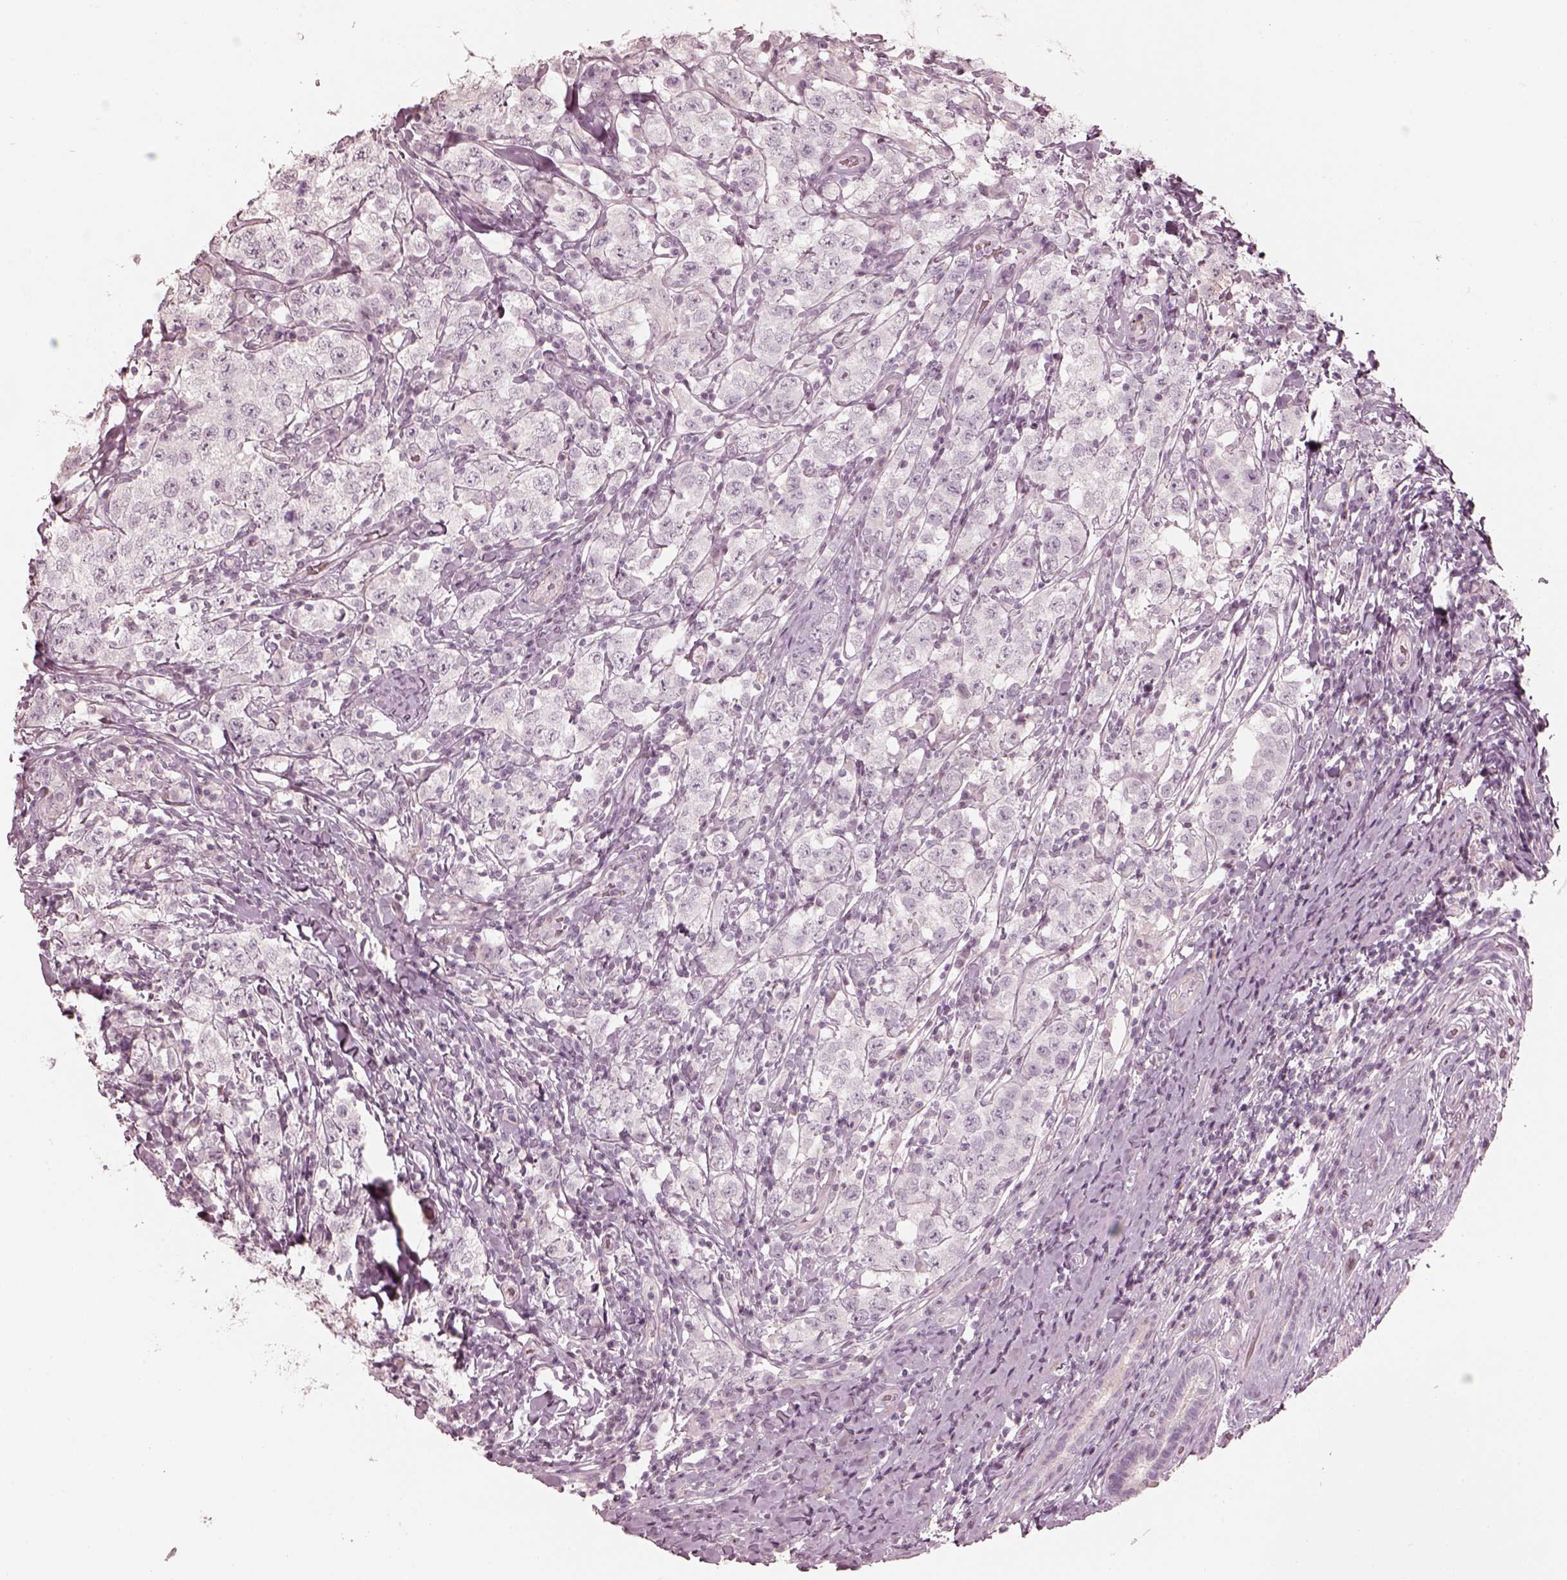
{"staining": {"intensity": "negative", "quantity": "none", "location": "none"}, "tissue": "testis cancer", "cell_type": "Tumor cells", "image_type": "cancer", "snomed": [{"axis": "morphology", "description": "Seminoma, NOS"}, {"axis": "morphology", "description": "Carcinoma, Embryonal, NOS"}, {"axis": "topography", "description": "Testis"}], "caption": "The image shows no significant positivity in tumor cells of testis cancer (seminoma).", "gene": "PRLHR", "patient": {"sex": "male", "age": 41}}